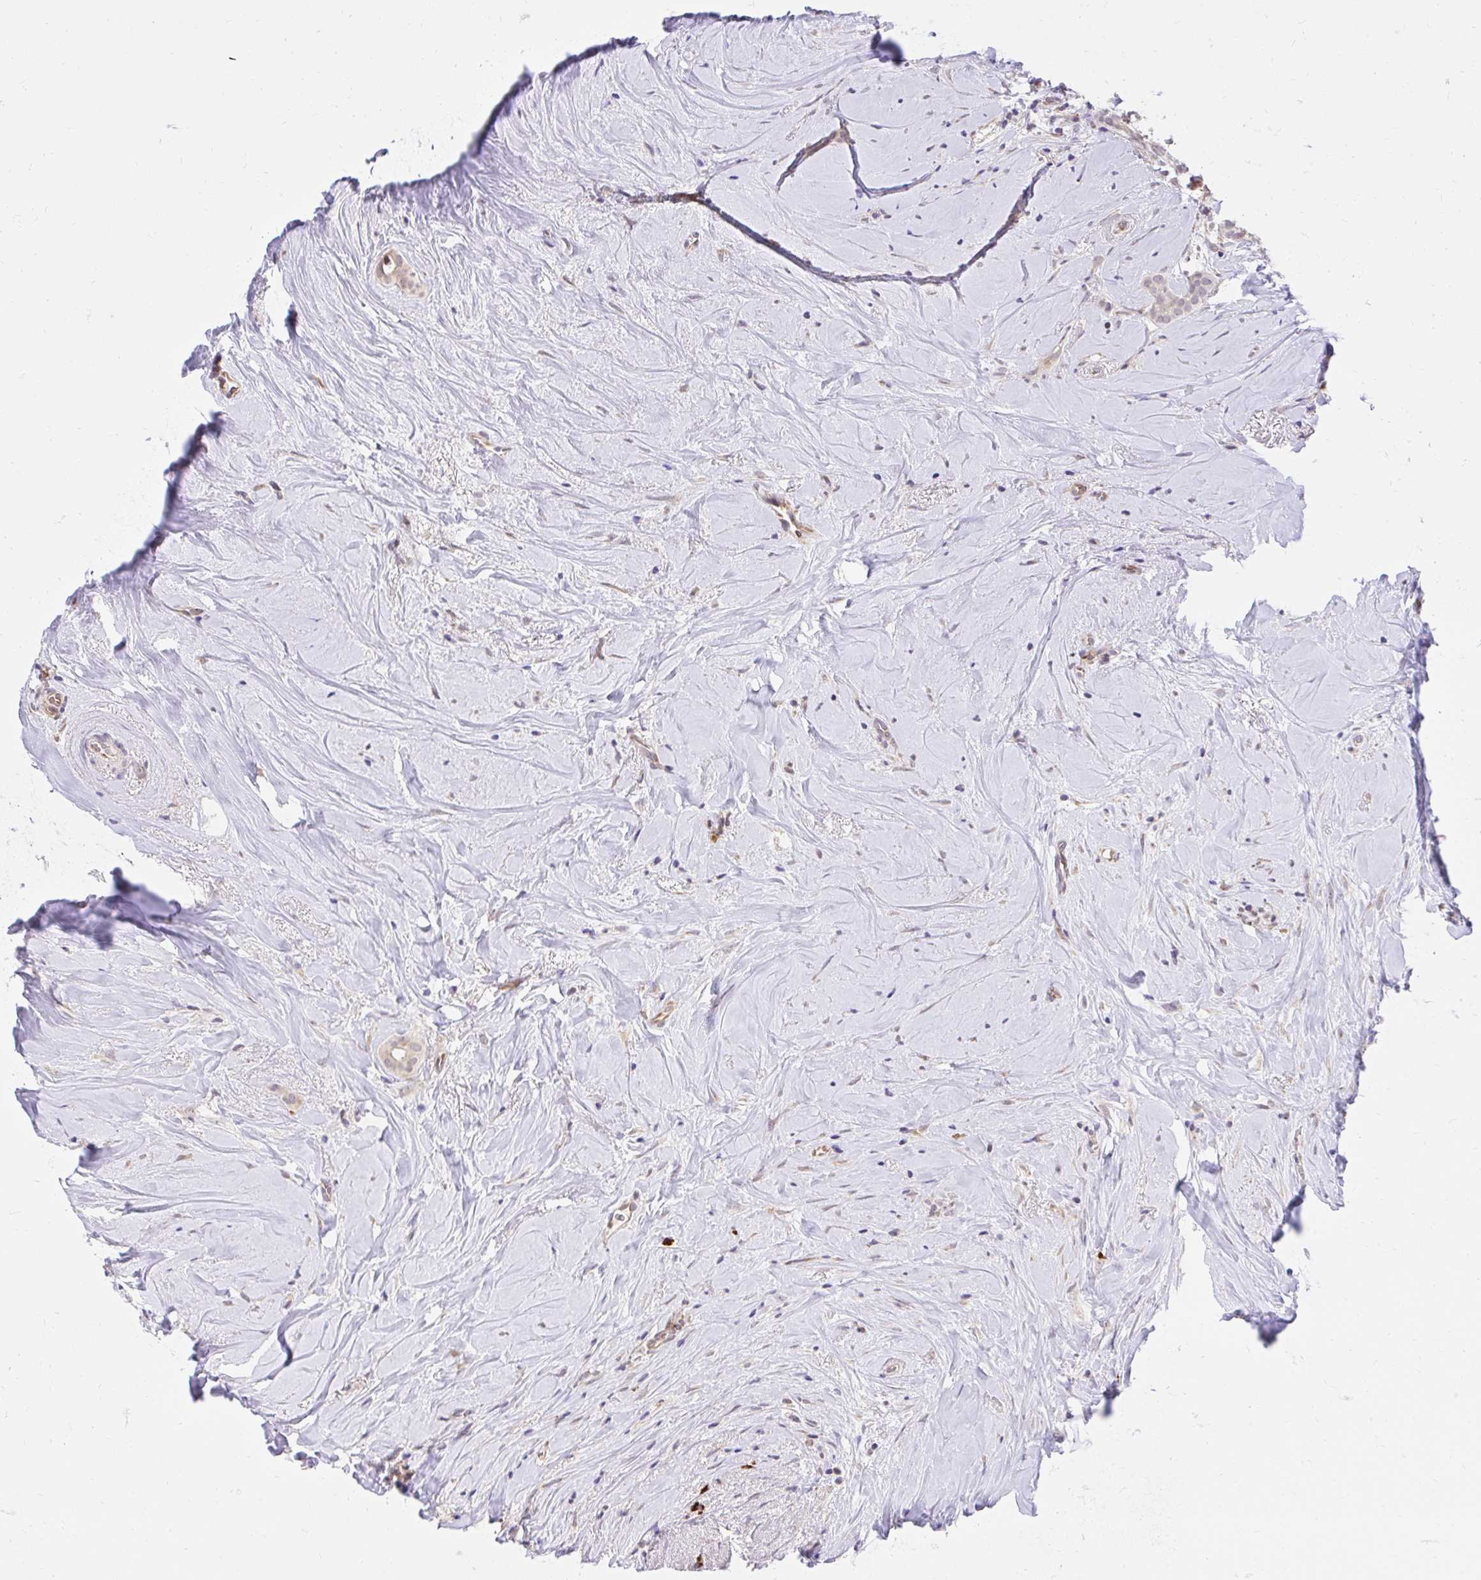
{"staining": {"intensity": "weak", "quantity": "25%-75%", "location": "cytoplasmic/membranous,nuclear"}, "tissue": "breast cancer", "cell_type": "Tumor cells", "image_type": "cancer", "snomed": [{"axis": "morphology", "description": "Duct carcinoma"}, {"axis": "topography", "description": "Breast"}], "caption": "Breast cancer (invasive ductal carcinoma) stained with immunohistochemistry demonstrates weak cytoplasmic/membranous and nuclear expression in about 25%-75% of tumor cells. (Brightfield microscopy of DAB IHC at high magnification).", "gene": "NAALAD2", "patient": {"sex": "female", "age": 65}}